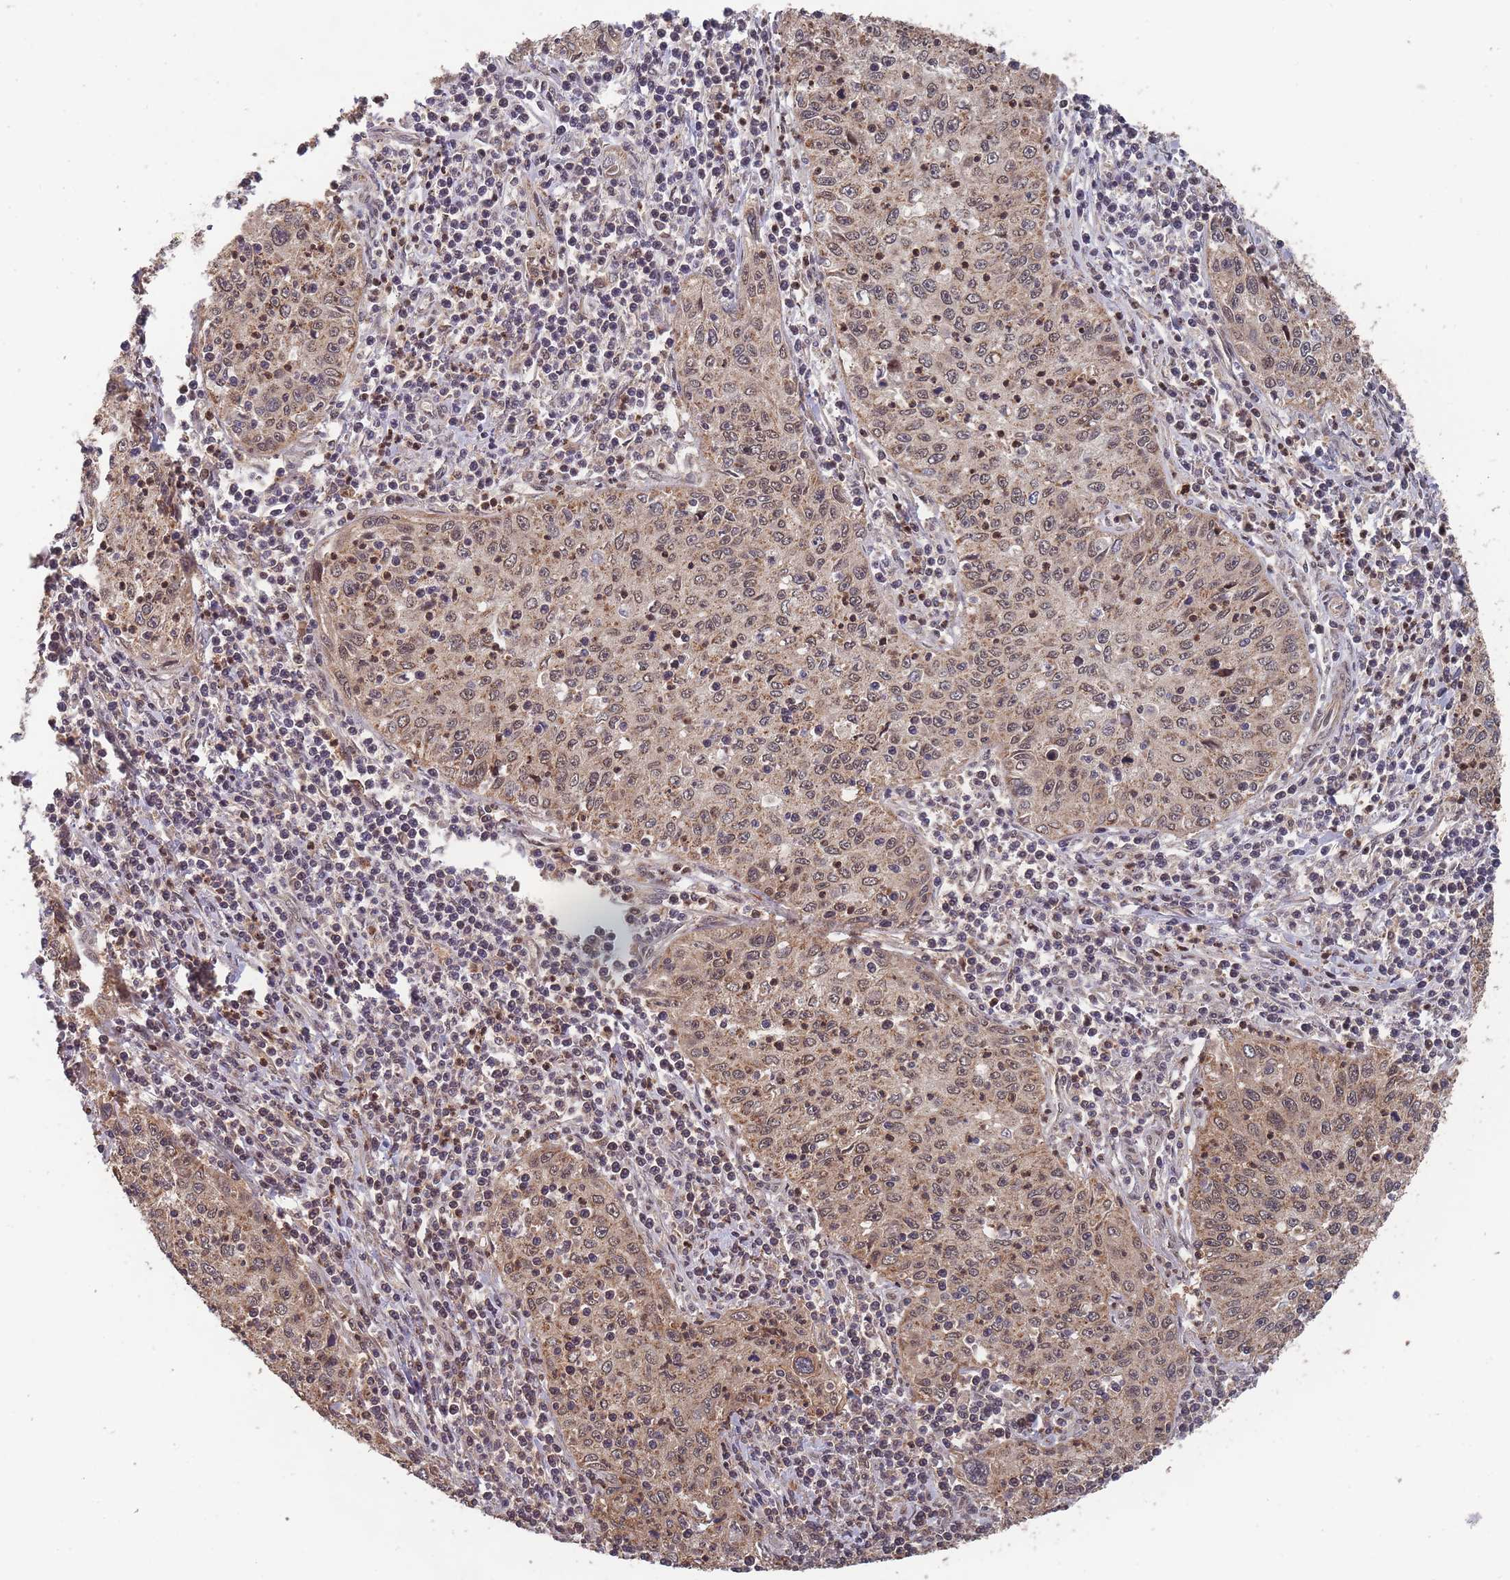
{"staining": {"intensity": "moderate", "quantity": ">75%", "location": "cytoplasmic/membranous"}, "tissue": "cervical cancer", "cell_type": "Tumor cells", "image_type": "cancer", "snomed": [{"axis": "morphology", "description": "Squamous cell carcinoma, NOS"}, {"axis": "topography", "description": "Cervix"}], "caption": "This micrograph shows cervical cancer stained with immunohistochemistry (IHC) to label a protein in brown. The cytoplasmic/membranous of tumor cells show moderate positivity for the protein. Nuclei are counter-stained blue.", "gene": "SF3B1", "patient": {"sex": "female", "age": 30}}